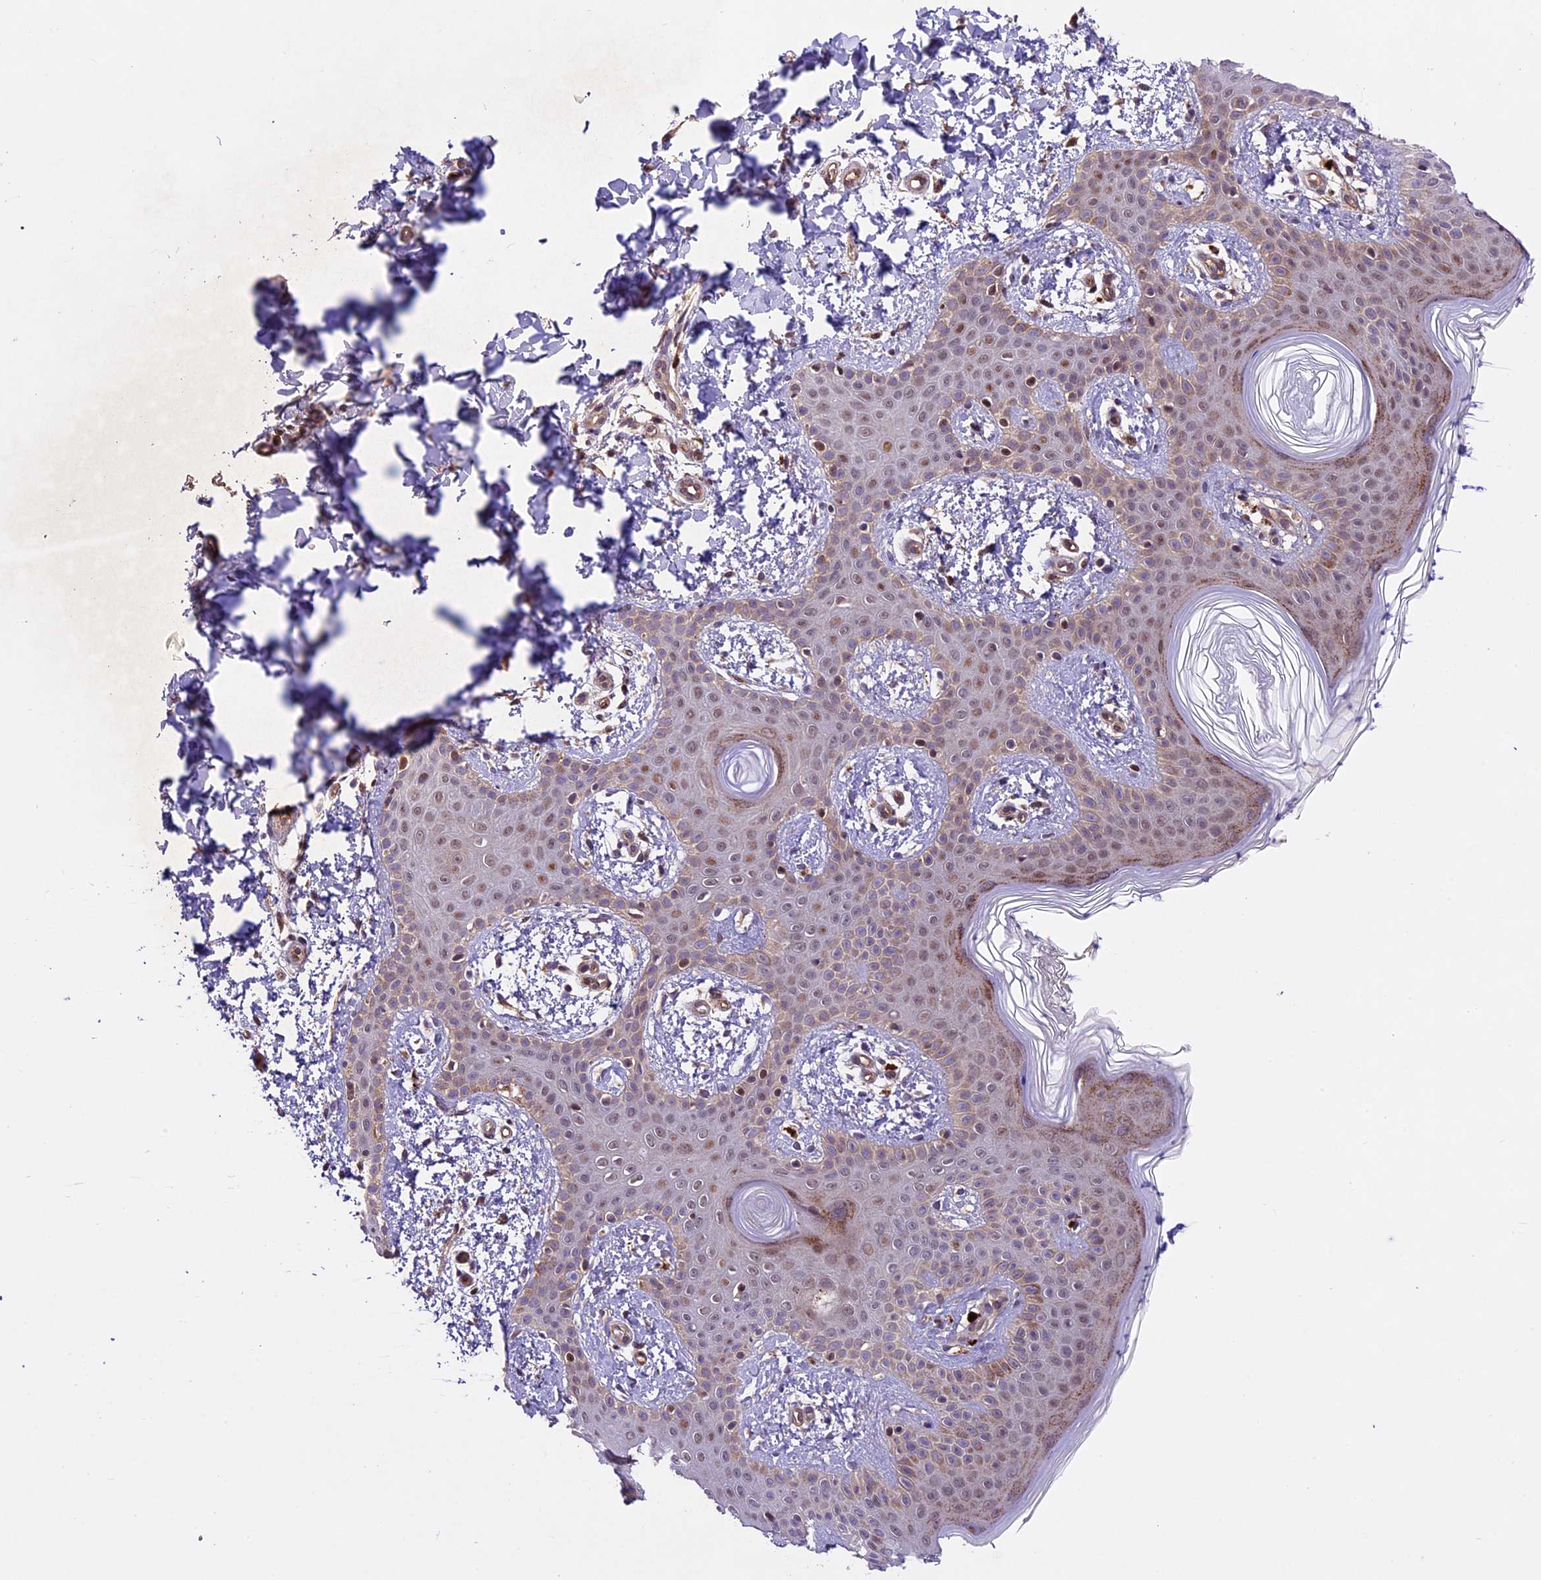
{"staining": {"intensity": "weak", "quantity": ">75%", "location": "cytoplasmic/membranous"}, "tissue": "skin", "cell_type": "Fibroblasts", "image_type": "normal", "snomed": [{"axis": "morphology", "description": "Normal tissue, NOS"}, {"axis": "topography", "description": "Skin"}], "caption": "A brown stain labels weak cytoplasmic/membranous positivity of a protein in fibroblasts of normal skin. The staining is performed using DAB (3,3'-diaminobenzidine) brown chromogen to label protein expression. The nuclei are counter-stained blue using hematoxylin.", "gene": "CCSER1", "patient": {"sex": "male", "age": 36}}